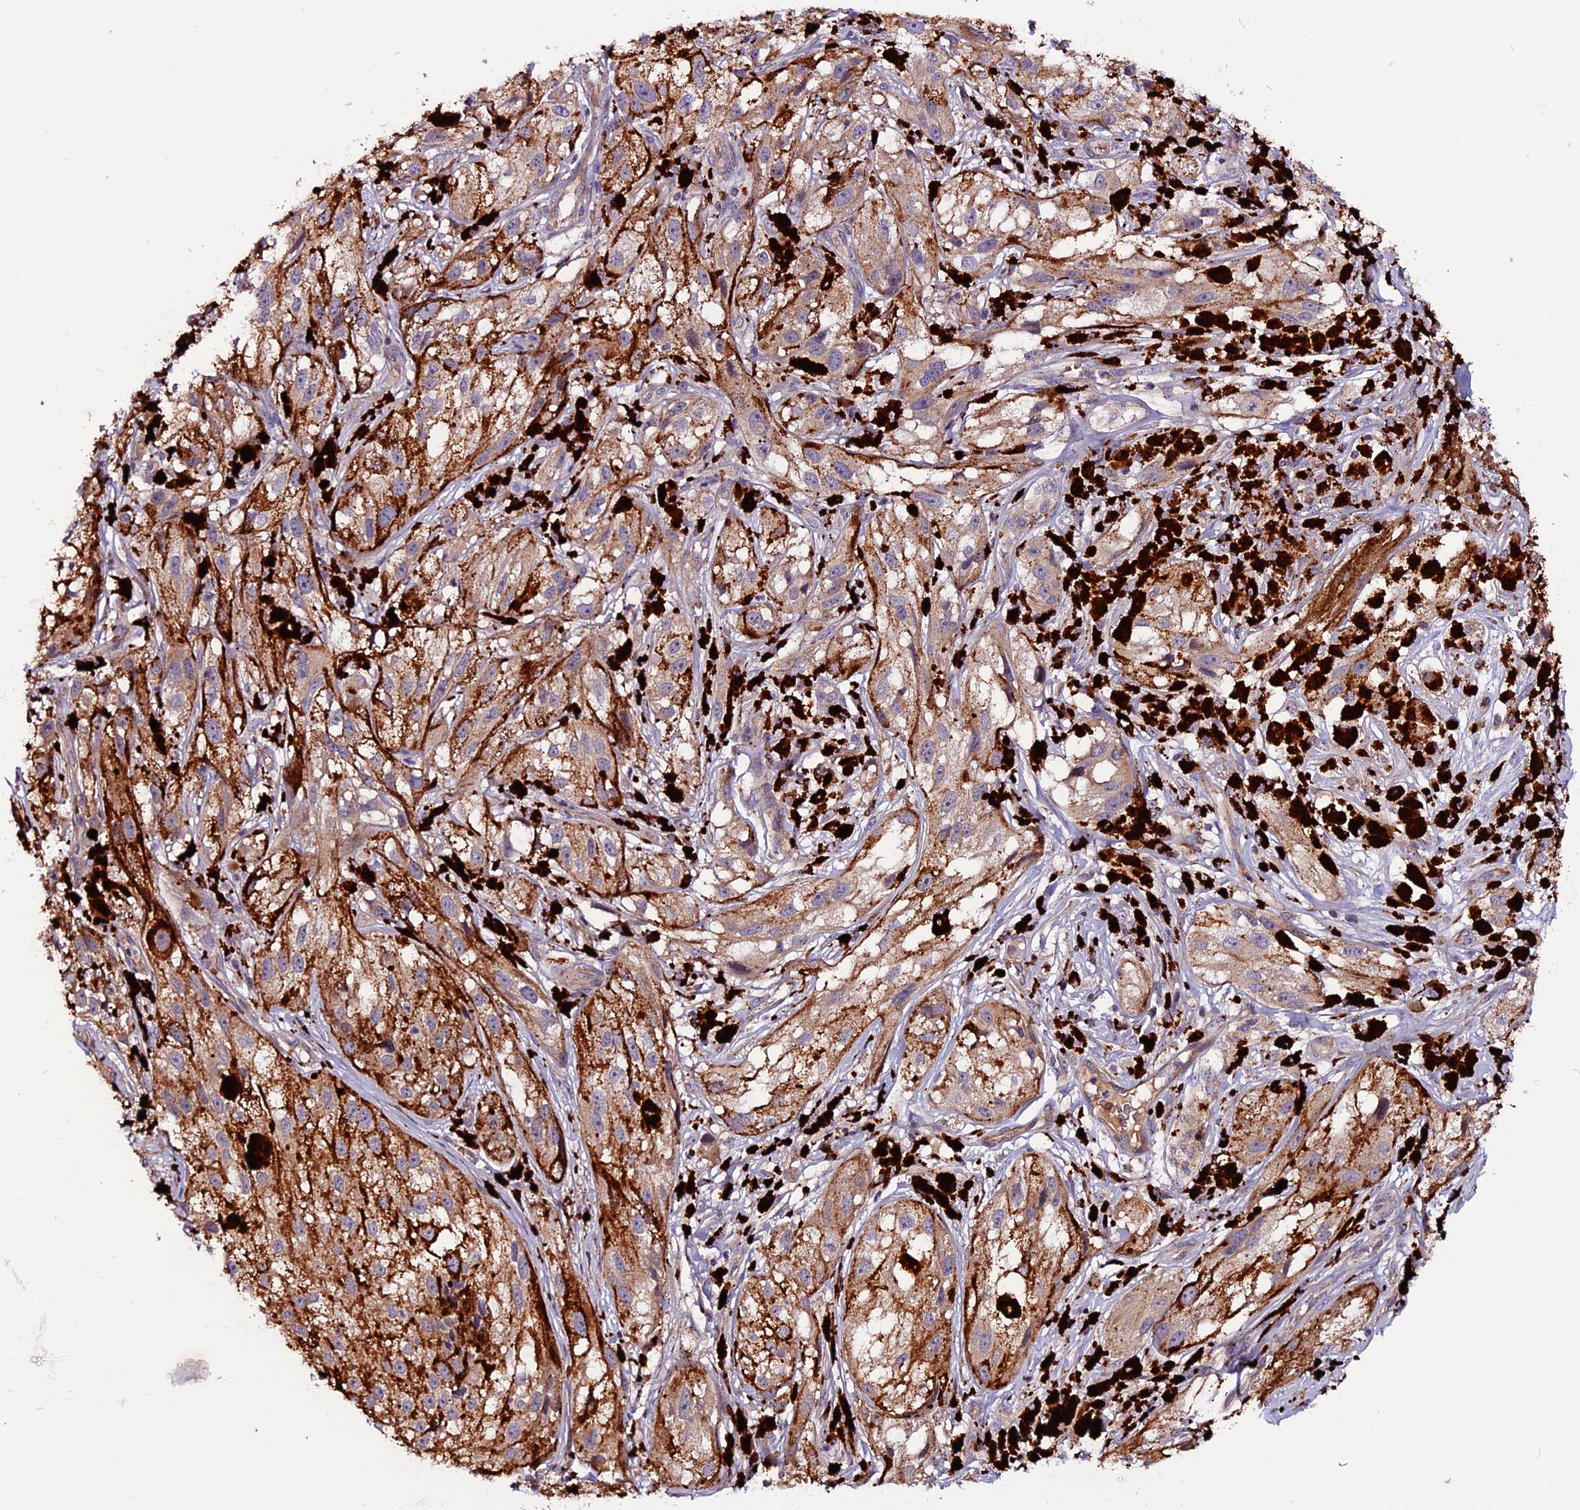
{"staining": {"intensity": "moderate", "quantity": ">75%", "location": "cytoplasmic/membranous"}, "tissue": "melanoma", "cell_type": "Tumor cells", "image_type": "cancer", "snomed": [{"axis": "morphology", "description": "Malignant melanoma, NOS"}, {"axis": "topography", "description": "Skin"}], "caption": "Tumor cells exhibit medium levels of moderate cytoplasmic/membranous positivity in about >75% of cells in melanoma.", "gene": "RINL", "patient": {"sex": "male", "age": 88}}